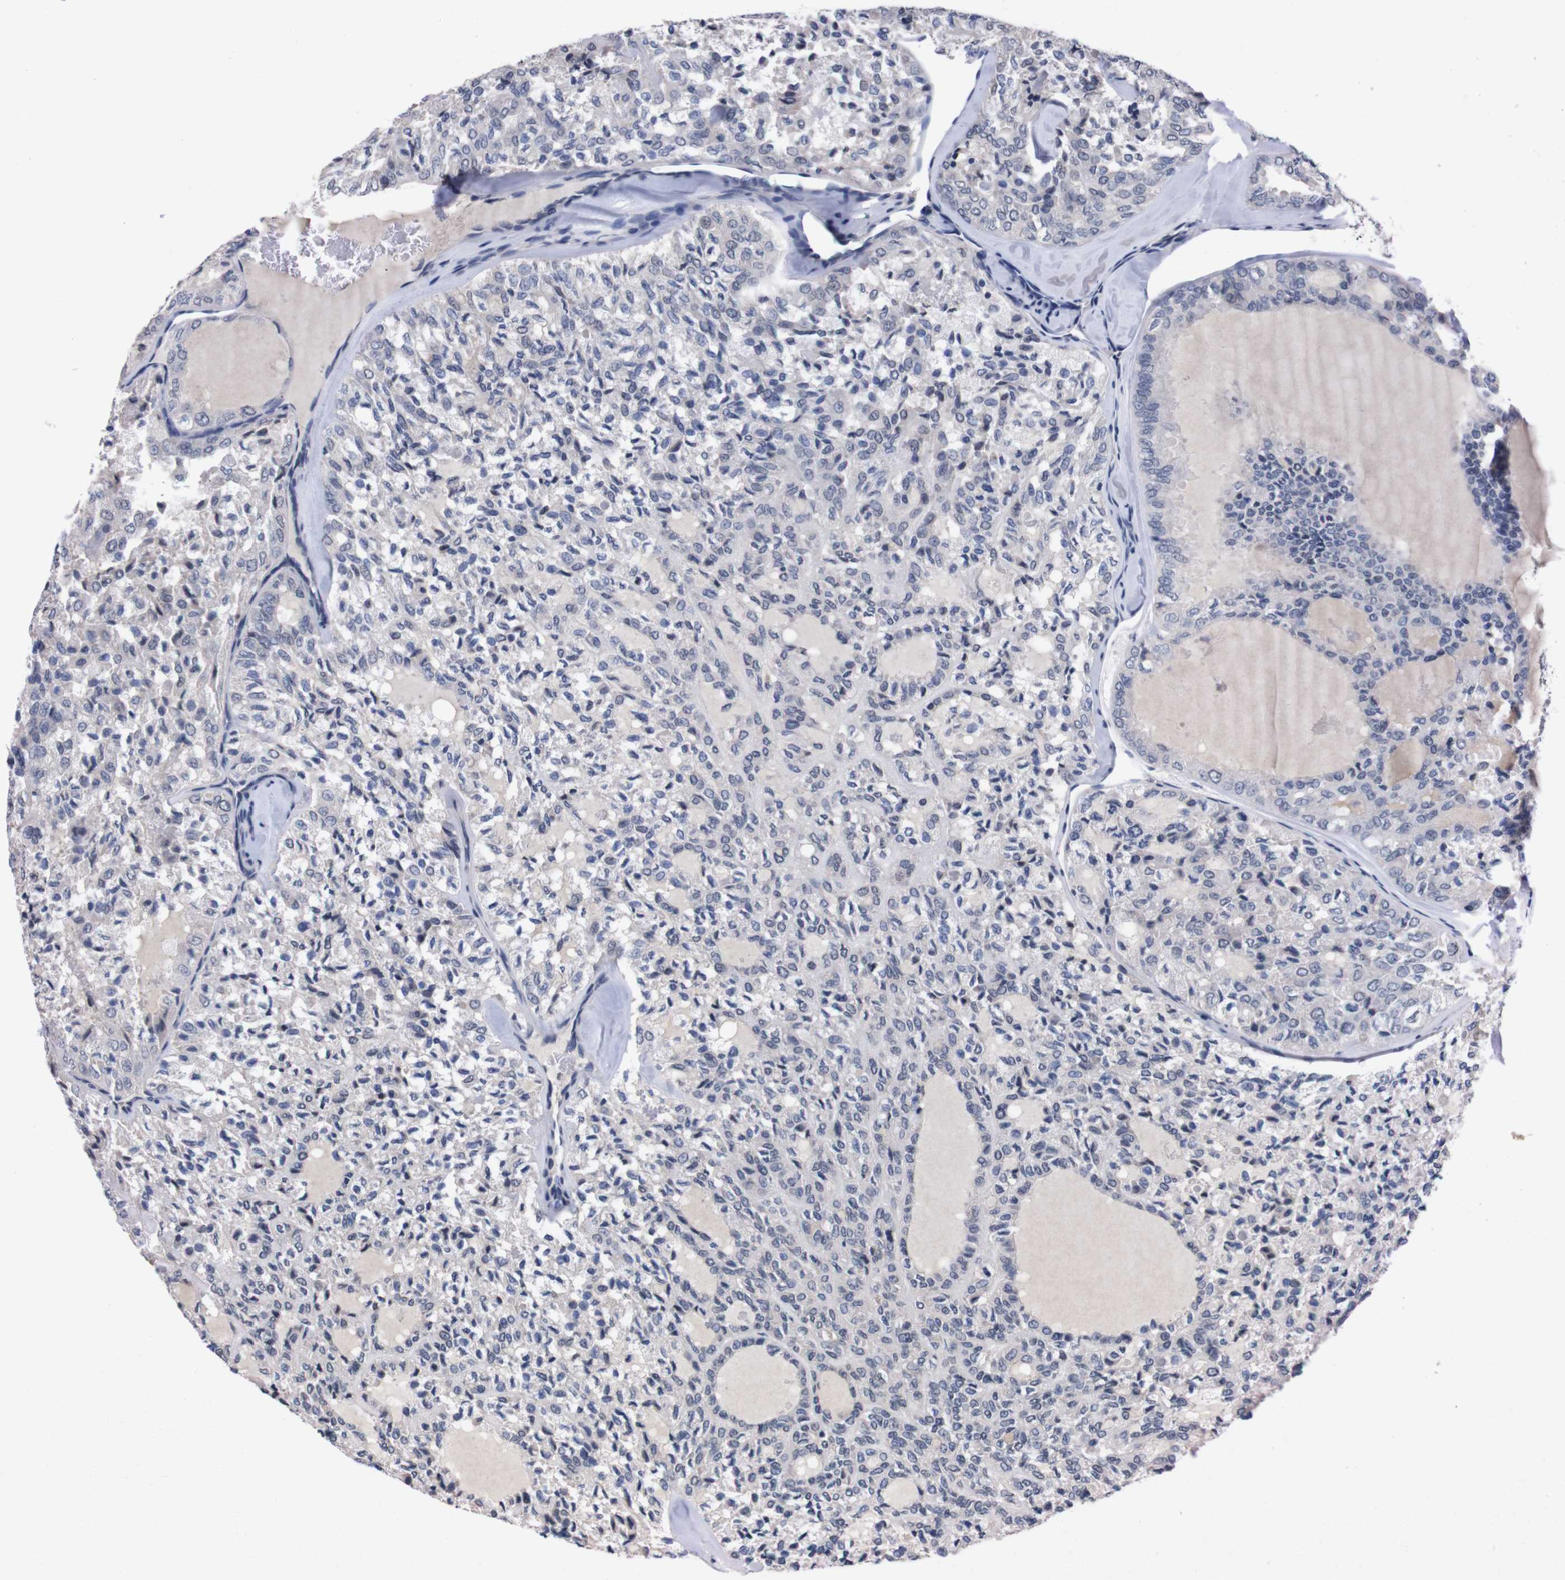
{"staining": {"intensity": "negative", "quantity": "none", "location": "none"}, "tissue": "thyroid cancer", "cell_type": "Tumor cells", "image_type": "cancer", "snomed": [{"axis": "morphology", "description": "Follicular adenoma carcinoma, NOS"}, {"axis": "topography", "description": "Thyroid gland"}], "caption": "There is no significant expression in tumor cells of thyroid cancer.", "gene": "TNFRSF21", "patient": {"sex": "male", "age": 75}}